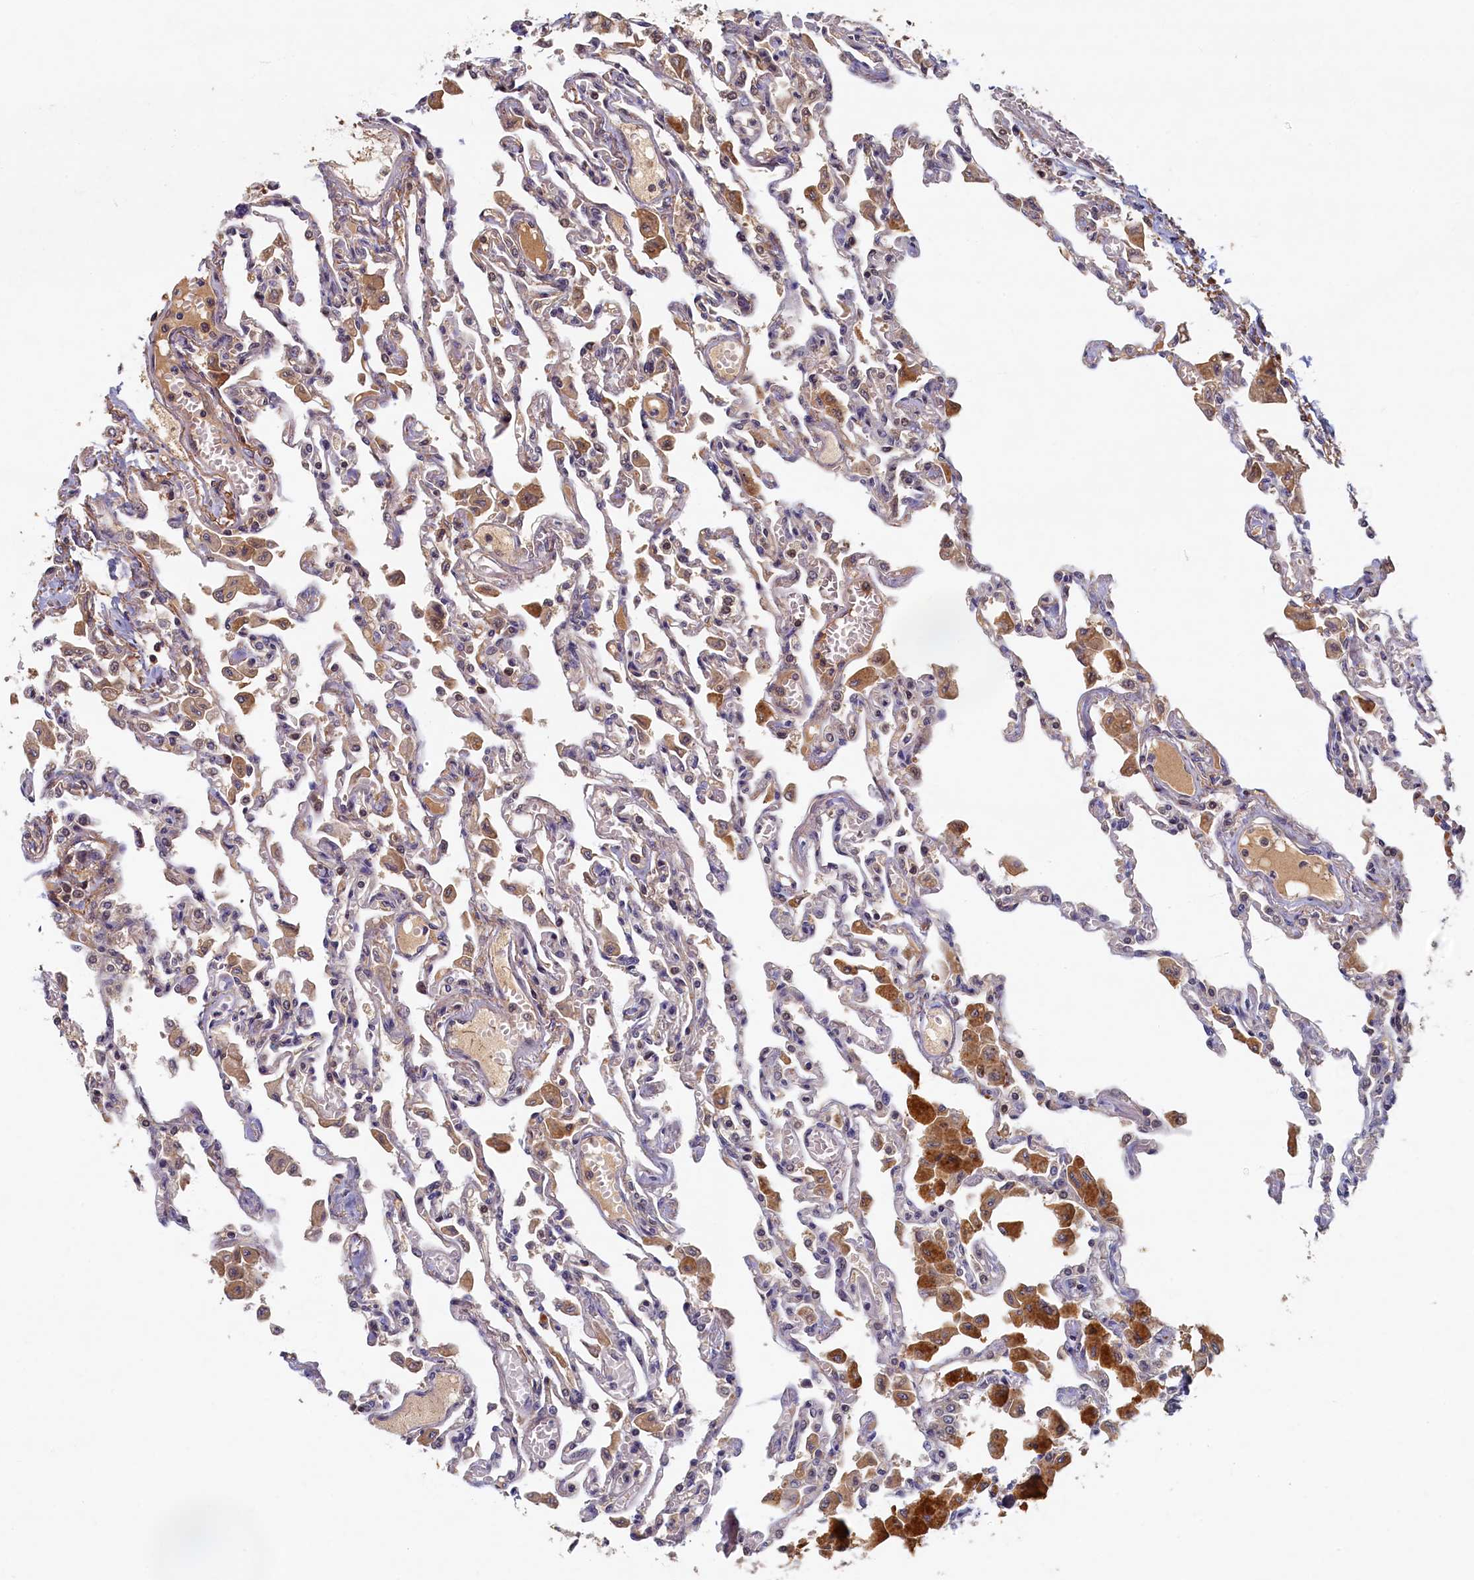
{"staining": {"intensity": "weak", "quantity": "25%-75%", "location": "cytoplasmic/membranous"}, "tissue": "lung", "cell_type": "Alveolar cells", "image_type": "normal", "snomed": [{"axis": "morphology", "description": "Normal tissue, NOS"}, {"axis": "topography", "description": "Bronchus"}, {"axis": "topography", "description": "Lung"}], "caption": "This micrograph exhibits benign lung stained with immunohistochemistry (IHC) to label a protein in brown. The cytoplasmic/membranous of alveolar cells show weak positivity for the protein. Nuclei are counter-stained blue.", "gene": "LCMT2", "patient": {"sex": "female", "age": 49}}